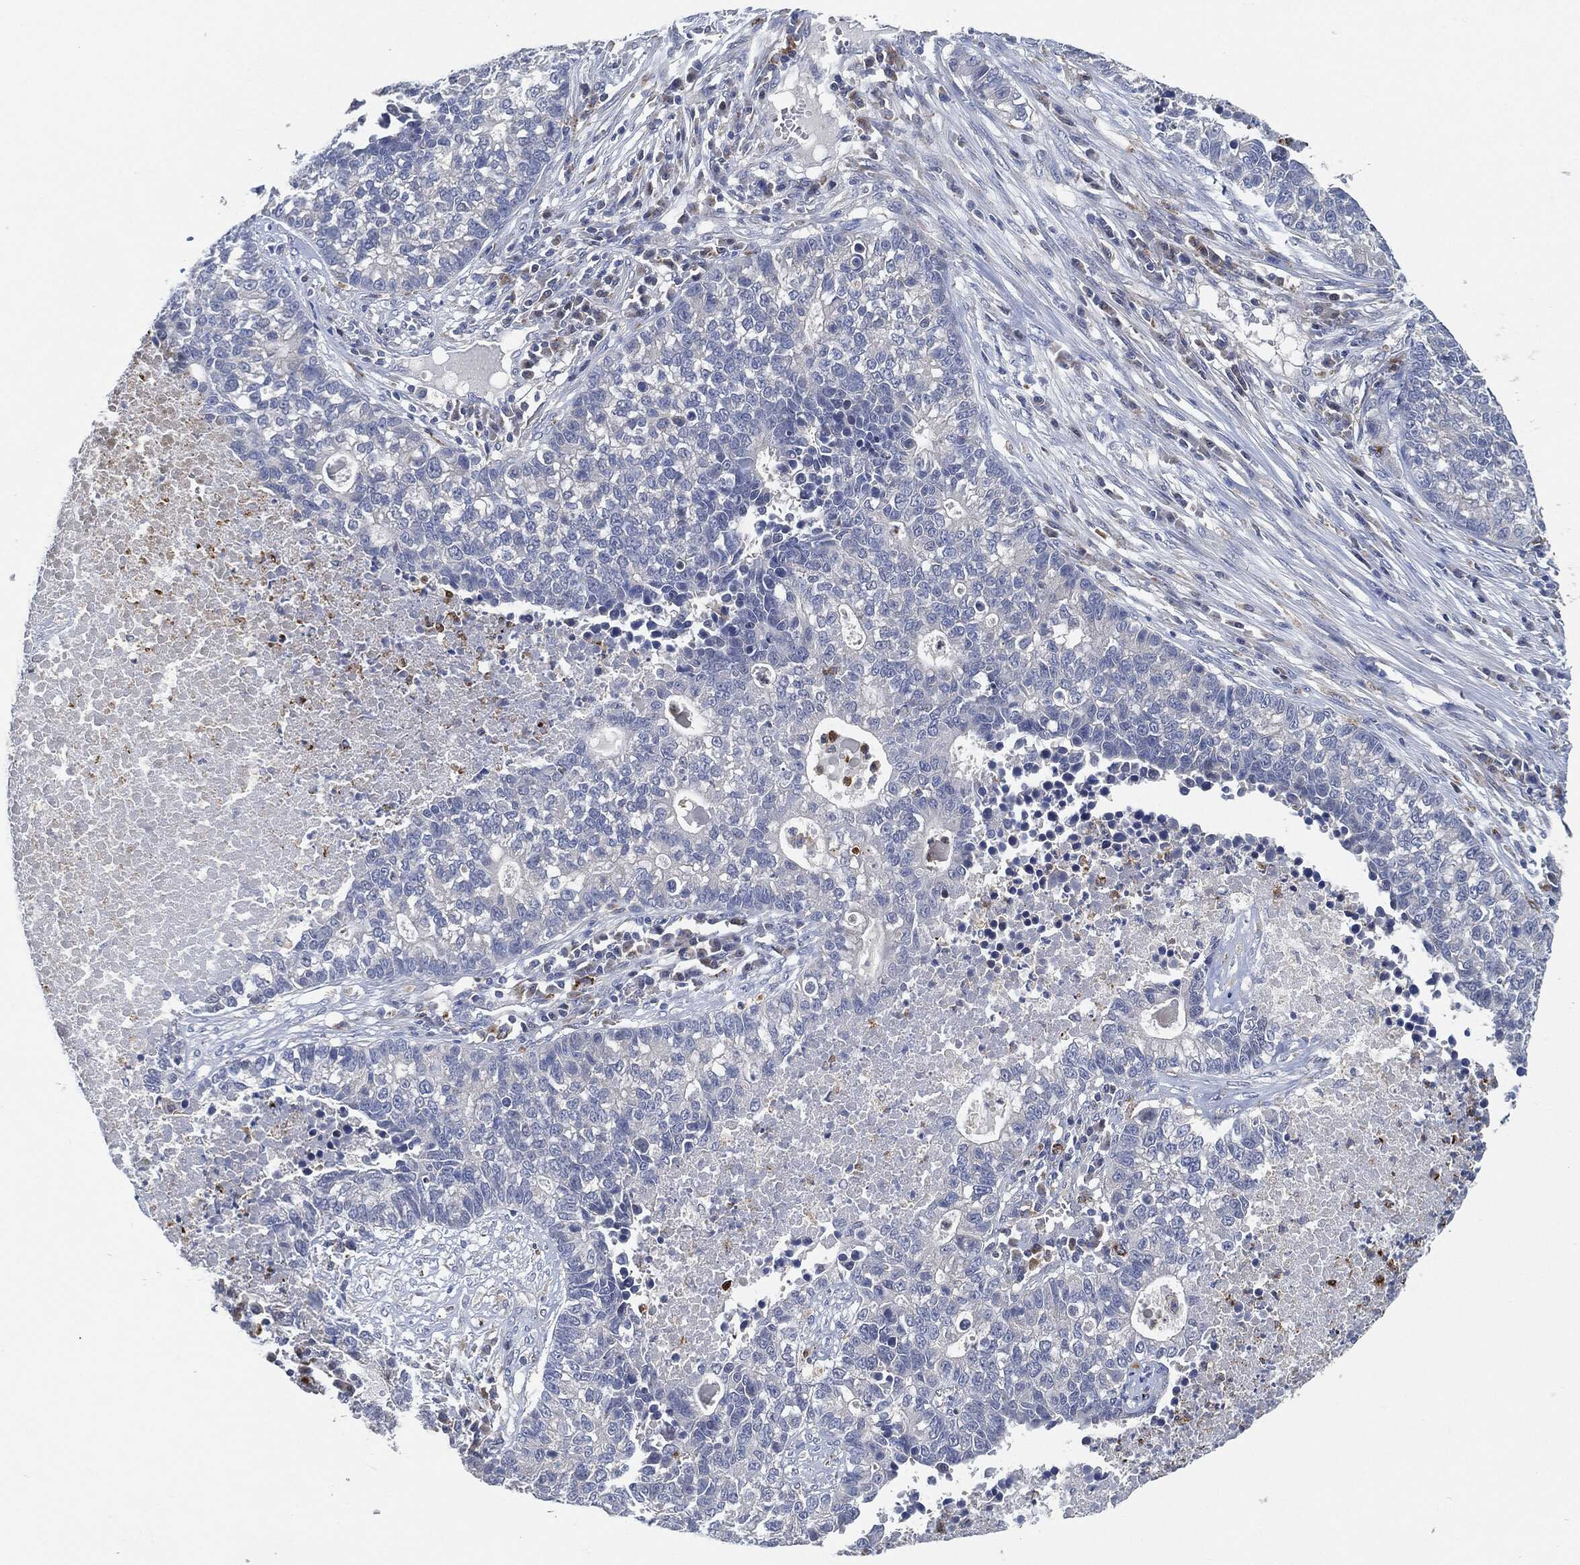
{"staining": {"intensity": "negative", "quantity": "none", "location": "none"}, "tissue": "lung cancer", "cell_type": "Tumor cells", "image_type": "cancer", "snomed": [{"axis": "morphology", "description": "Adenocarcinoma, NOS"}, {"axis": "topography", "description": "Lung"}], "caption": "Immunohistochemistry (IHC) of human lung cancer exhibits no expression in tumor cells. (Brightfield microscopy of DAB (3,3'-diaminobenzidine) immunohistochemistry (IHC) at high magnification).", "gene": "VSIG4", "patient": {"sex": "male", "age": 57}}